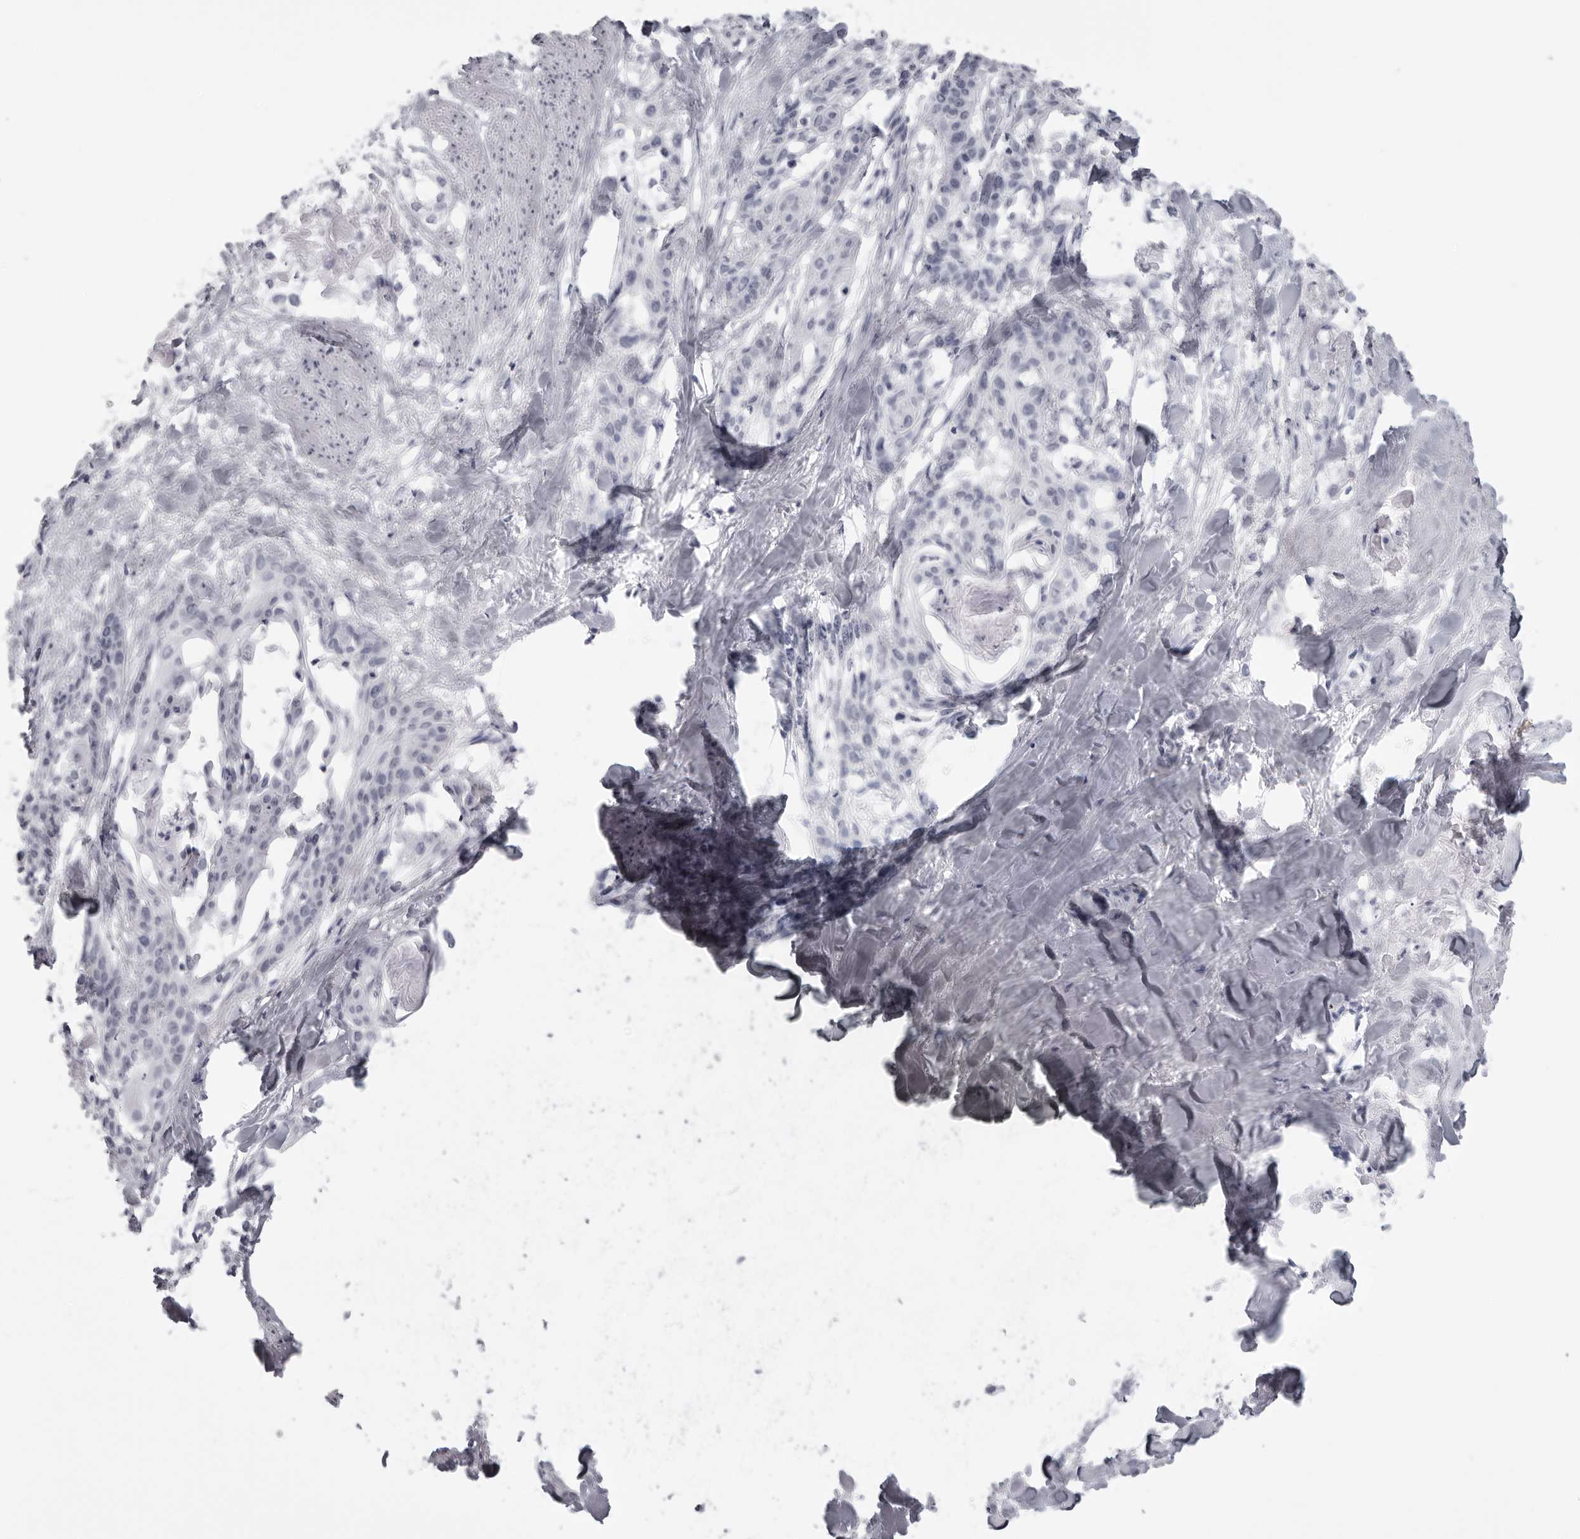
{"staining": {"intensity": "negative", "quantity": "none", "location": "none"}, "tissue": "cervical cancer", "cell_type": "Tumor cells", "image_type": "cancer", "snomed": [{"axis": "morphology", "description": "Squamous cell carcinoma, NOS"}, {"axis": "topography", "description": "Cervix"}], "caption": "This is an immunohistochemistry (IHC) image of cervical squamous cell carcinoma. There is no positivity in tumor cells.", "gene": "DNALI1", "patient": {"sex": "female", "age": 57}}